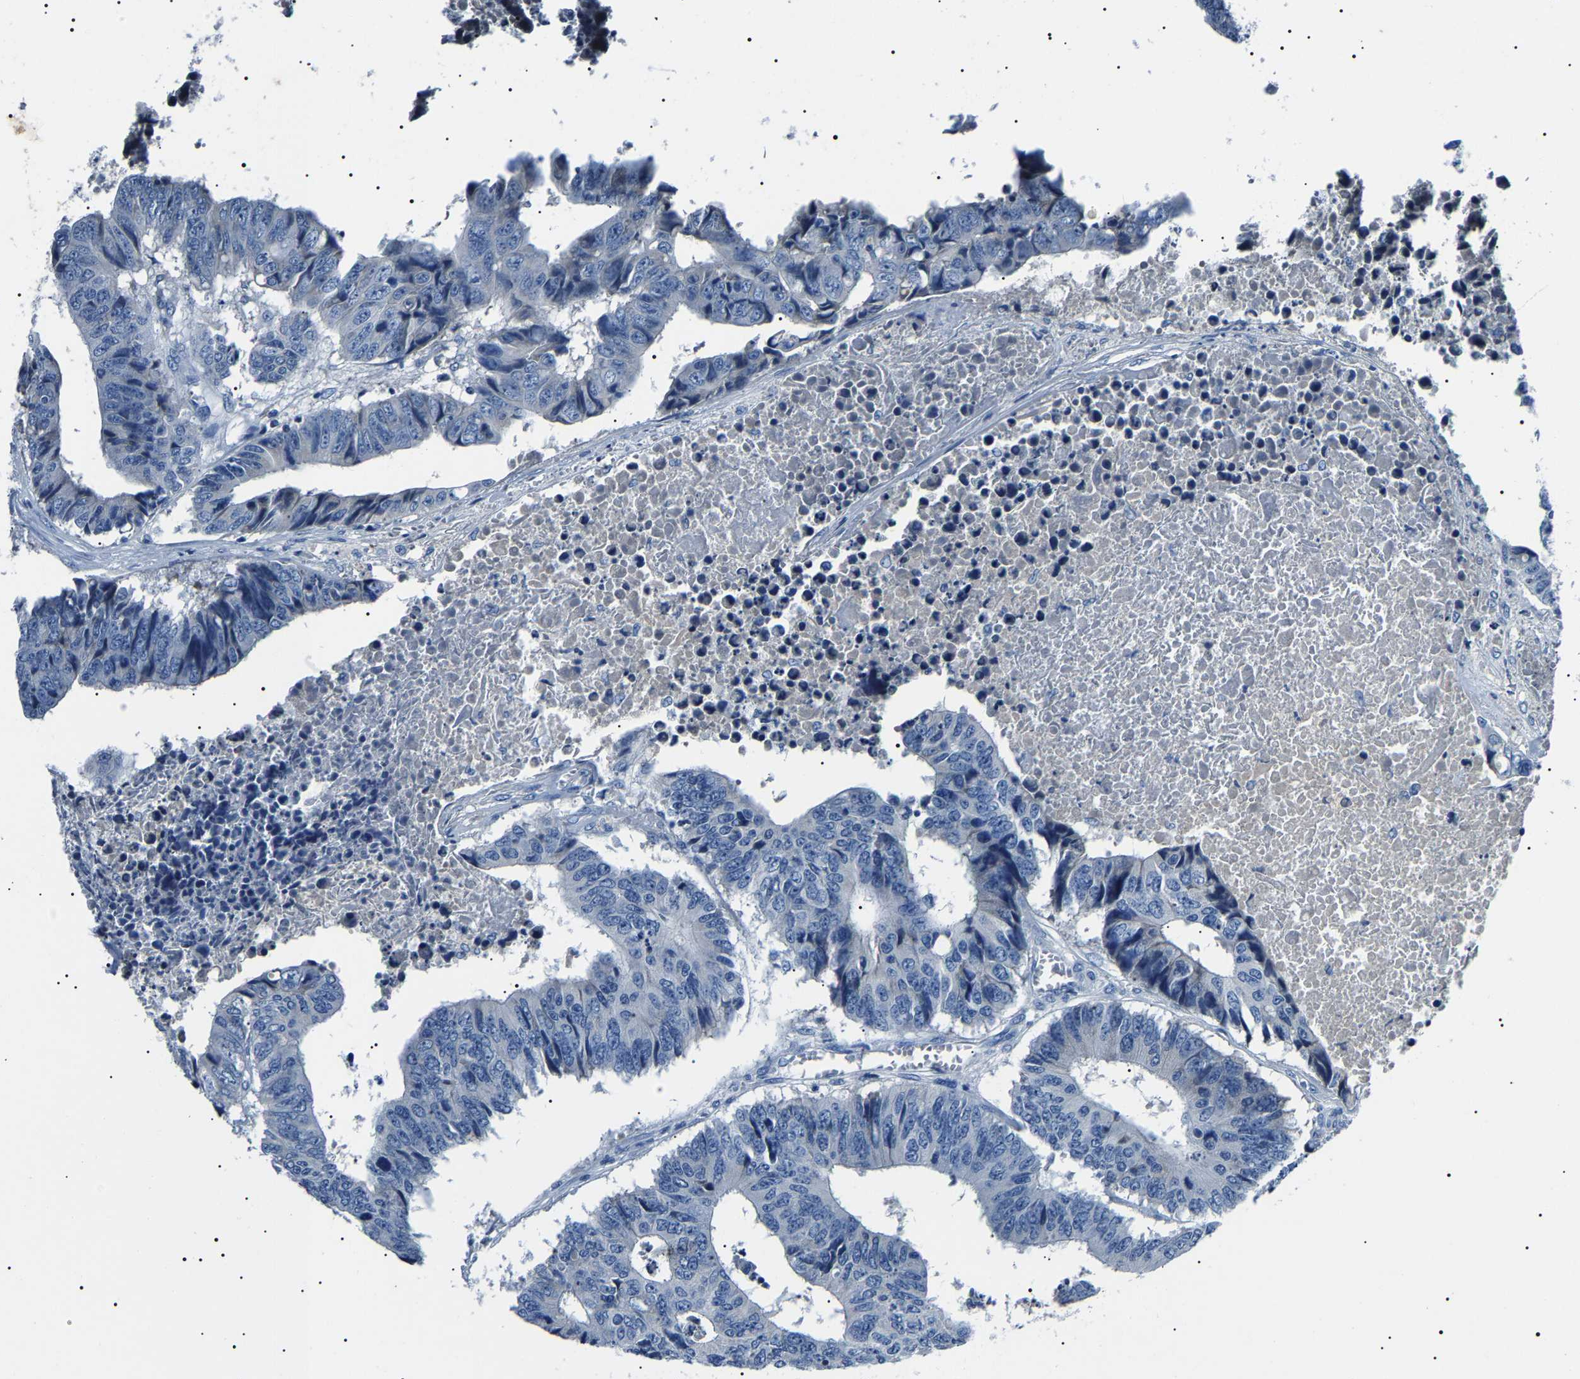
{"staining": {"intensity": "negative", "quantity": "none", "location": "none"}, "tissue": "colorectal cancer", "cell_type": "Tumor cells", "image_type": "cancer", "snomed": [{"axis": "morphology", "description": "Adenocarcinoma, NOS"}, {"axis": "topography", "description": "Rectum"}], "caption": "Immunohistochemistry (IHC) micrograph of human colorectal cancer stained for a protein (brown), which demonstrates no expression in tumor cells.", "gene": "KLK15", "patient": {"sex": "male", "age": 84}}